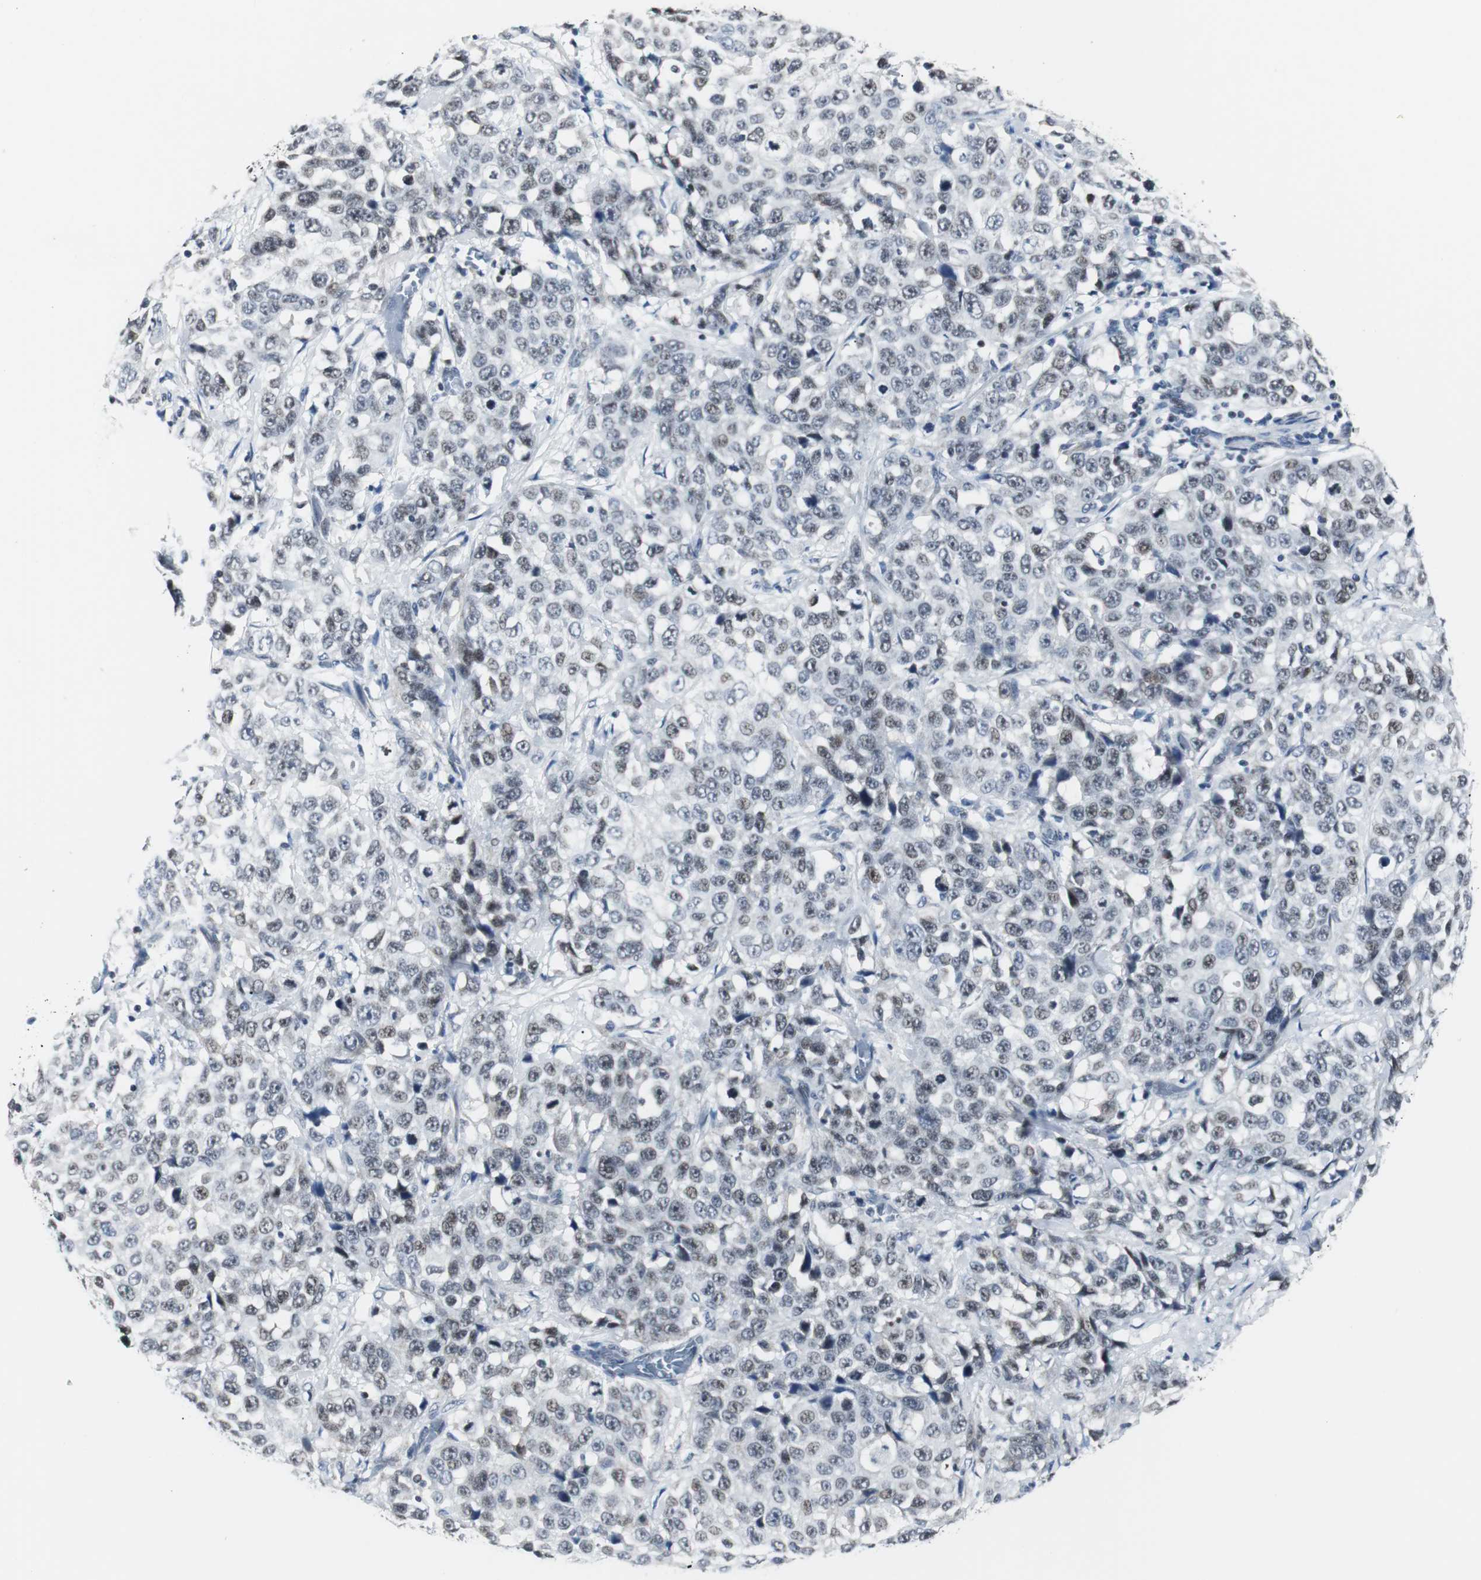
{"staining": {"intensity": "weak", "quantity": "25%-75%", "location": "nuclear"}, "tissue": "stomach cancer", "cell_type": "Tumor cells", "image_type": "cancer", "snomed": [{"axis": "morphology", "description": "Normal tissue, NOS"}, {"axis": "morphology", "description": "Adenocarcinoma, NOS"}, {"axis": "topography", "description": "Stomach"}], "caption": "Human stomach adenocarcinoma stained with a protein marker reveals weak staining in tumor cells.", "gene": "MTA1", "patient": {"sex": "male", "age": 48}}